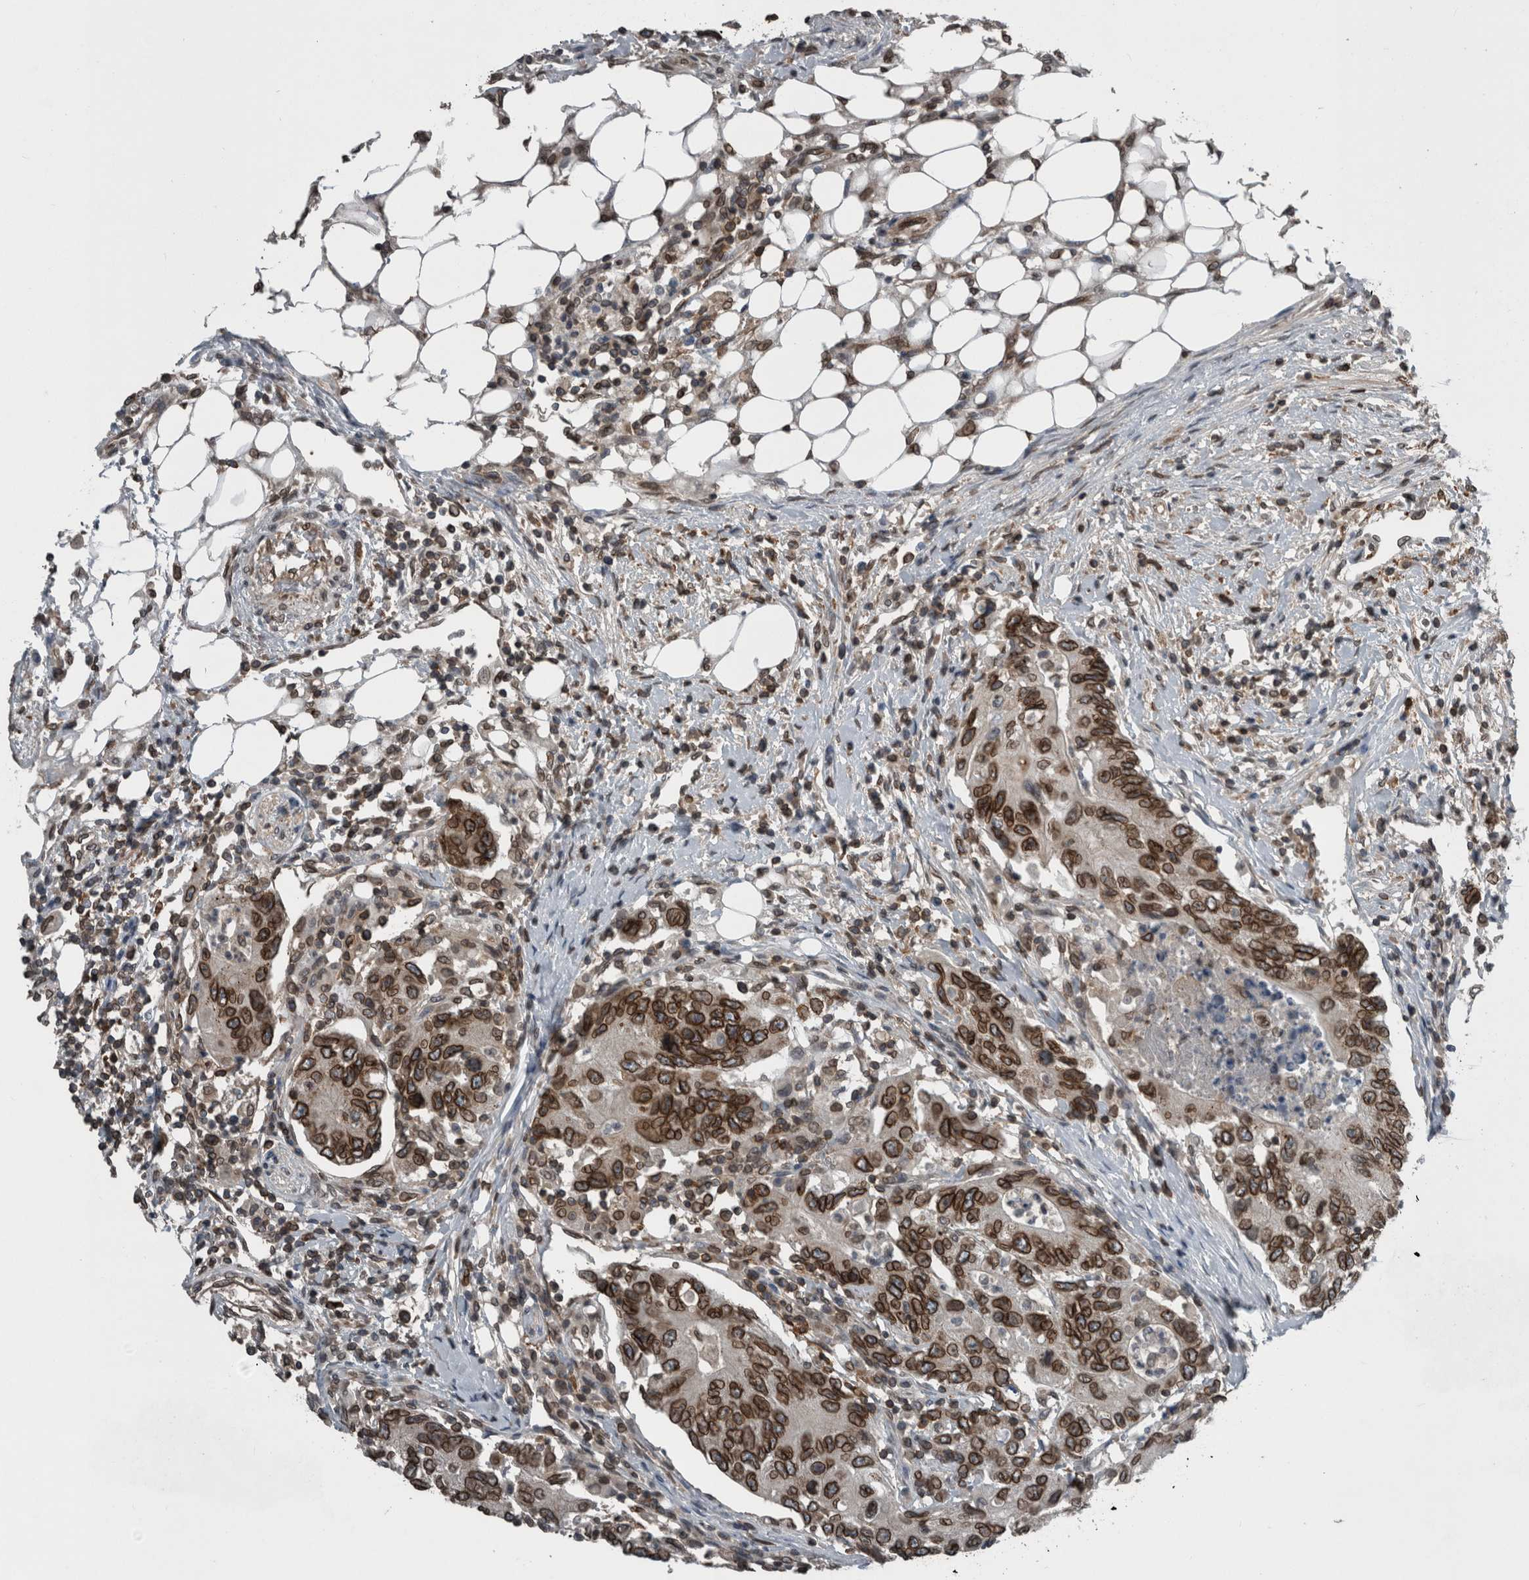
{"staining": {"intensity": "strong", "quantity": ">75%", "location": "cytoplasmic/membranous,nuclear"}, "tissue": "colorectal cancer", "cell_type": "Tumor cells", "image_type": "cancer", "snomed": [{"axis": "morphology", "description": "Adenocarcinoma, NOS"}, {"axis": "topography", "description": "Colon"}], "caption": "Protein staining of adenocarcinoma (colorectal) tissue exhibits strong cytoplasmic/membranous and nuclear staining in about >75% of tumor cells.", "gene": "RANBP2", "patient": {"sex": "female", "age": 77}}